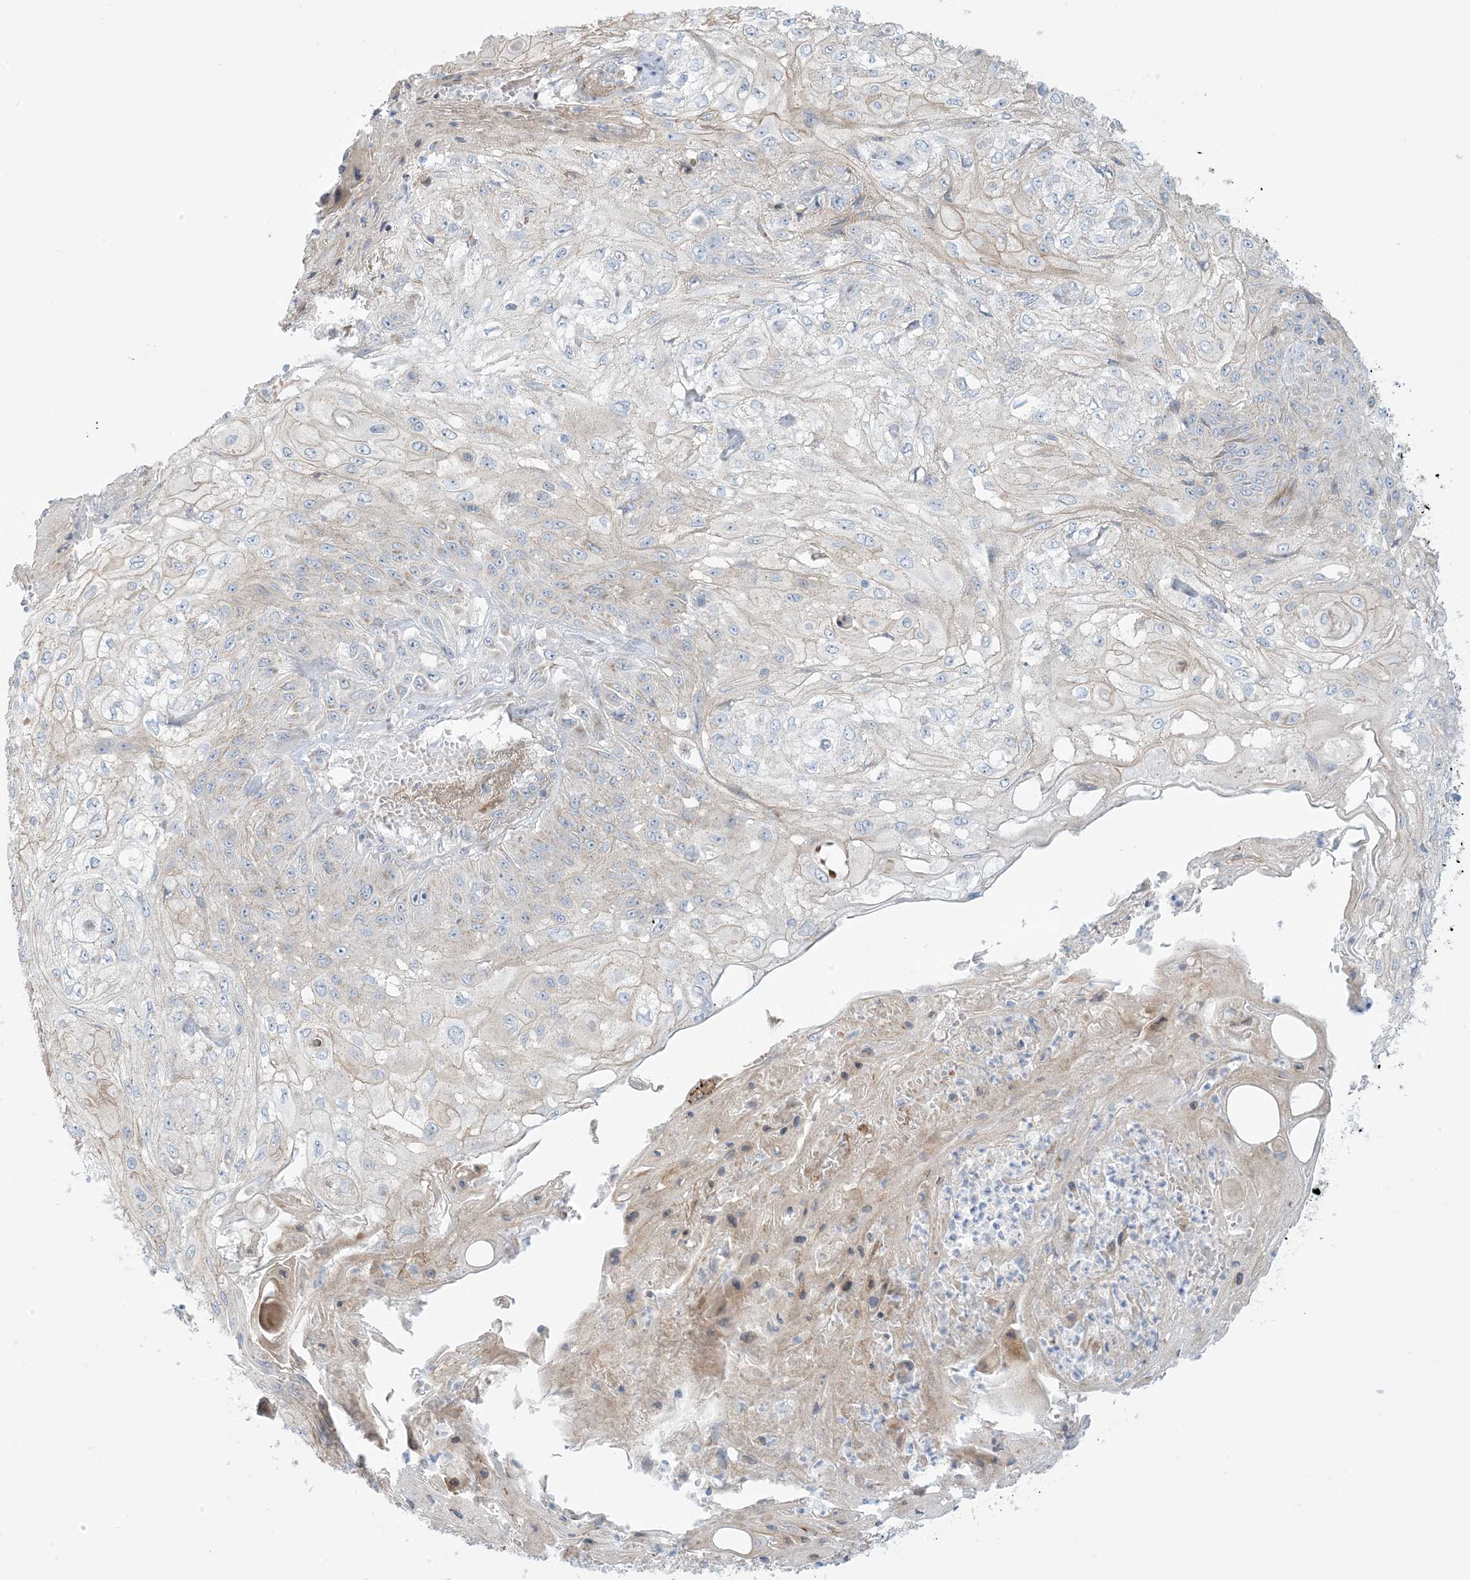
{"staining": {"intensity": "weak", "quantity": "<25%", "location": "cytoplasmic/membranous"}, "tissue": "skin cancer", "cell_type": "Tumor cells", "image_type": "cancer", "snomed": [{"axis": "morphology", "description": "Squamous cell carcinoma, NOS"}, {"axis": "morphology", "description": "Squamous cell carcinoma, metastatic, NOS"}, {"axis": "topography", "description": "Skin"}, {"axis": "topography", "description": "Lymph node"}], "caption": "Skin cancer (metastatic squamous cell carcinoma) stained for a protein using immunohistochemistry (IHC) shows no staining tumor cells.", "gene": "AFTPH", "patient": {"sex": "male", "age": 75}}